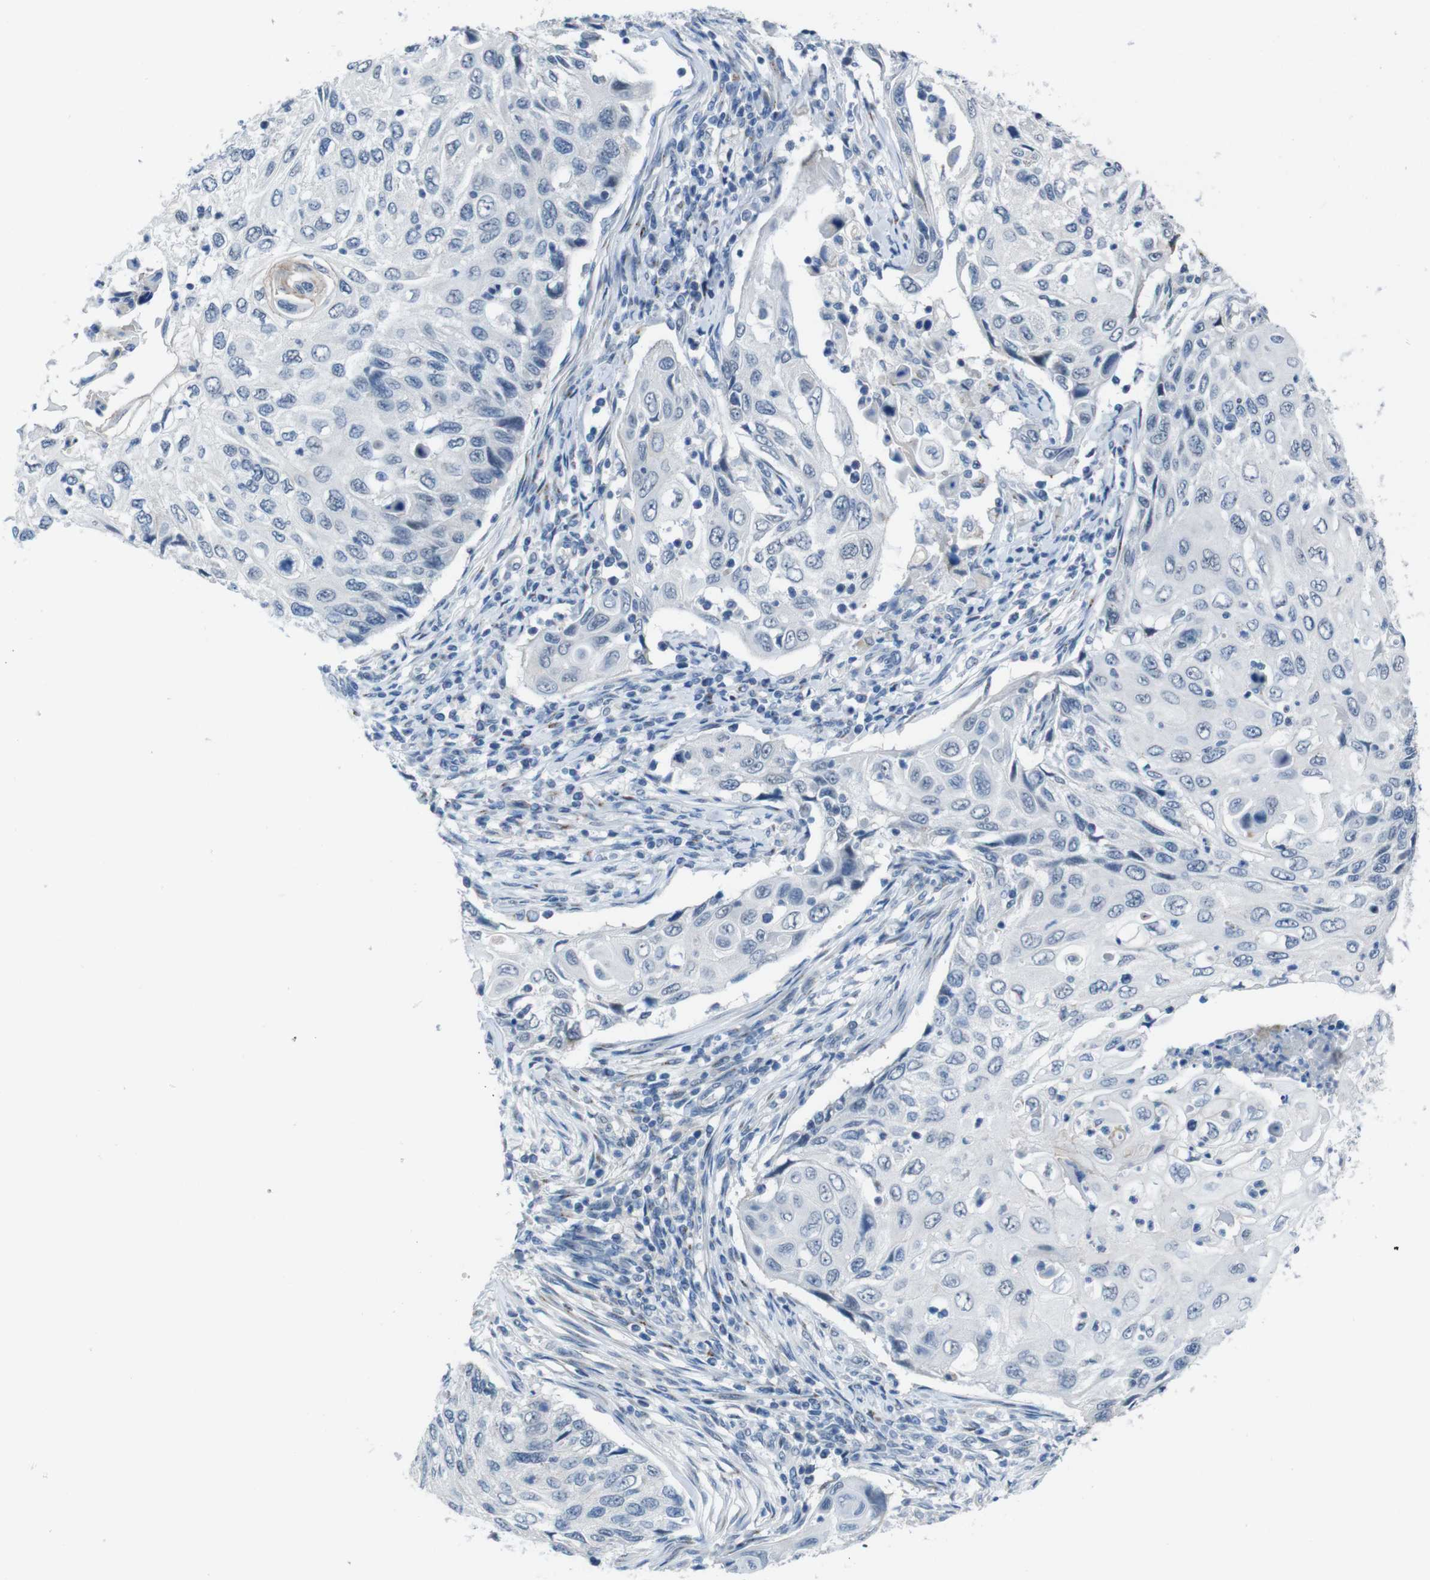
{"staining": {"intensity": "negative", "quantity": "none", "location": "none"}, "tissue": "cervical cancer", "cell_type": "Tumor cells", "image_type": "cancer", "snomed": [{"axis": "morphology", "description": "Squamous cell carcinoma, NOS"}, {"axis": "topography", "description": "Cervix"}], "caption": "Immunohistochemical staining of human cervical squamous cell carcinoma exhibits no significant positivity in tumor cells.", "gene": "CDHR2", "patient": {"sex": "female", "age": 70}}